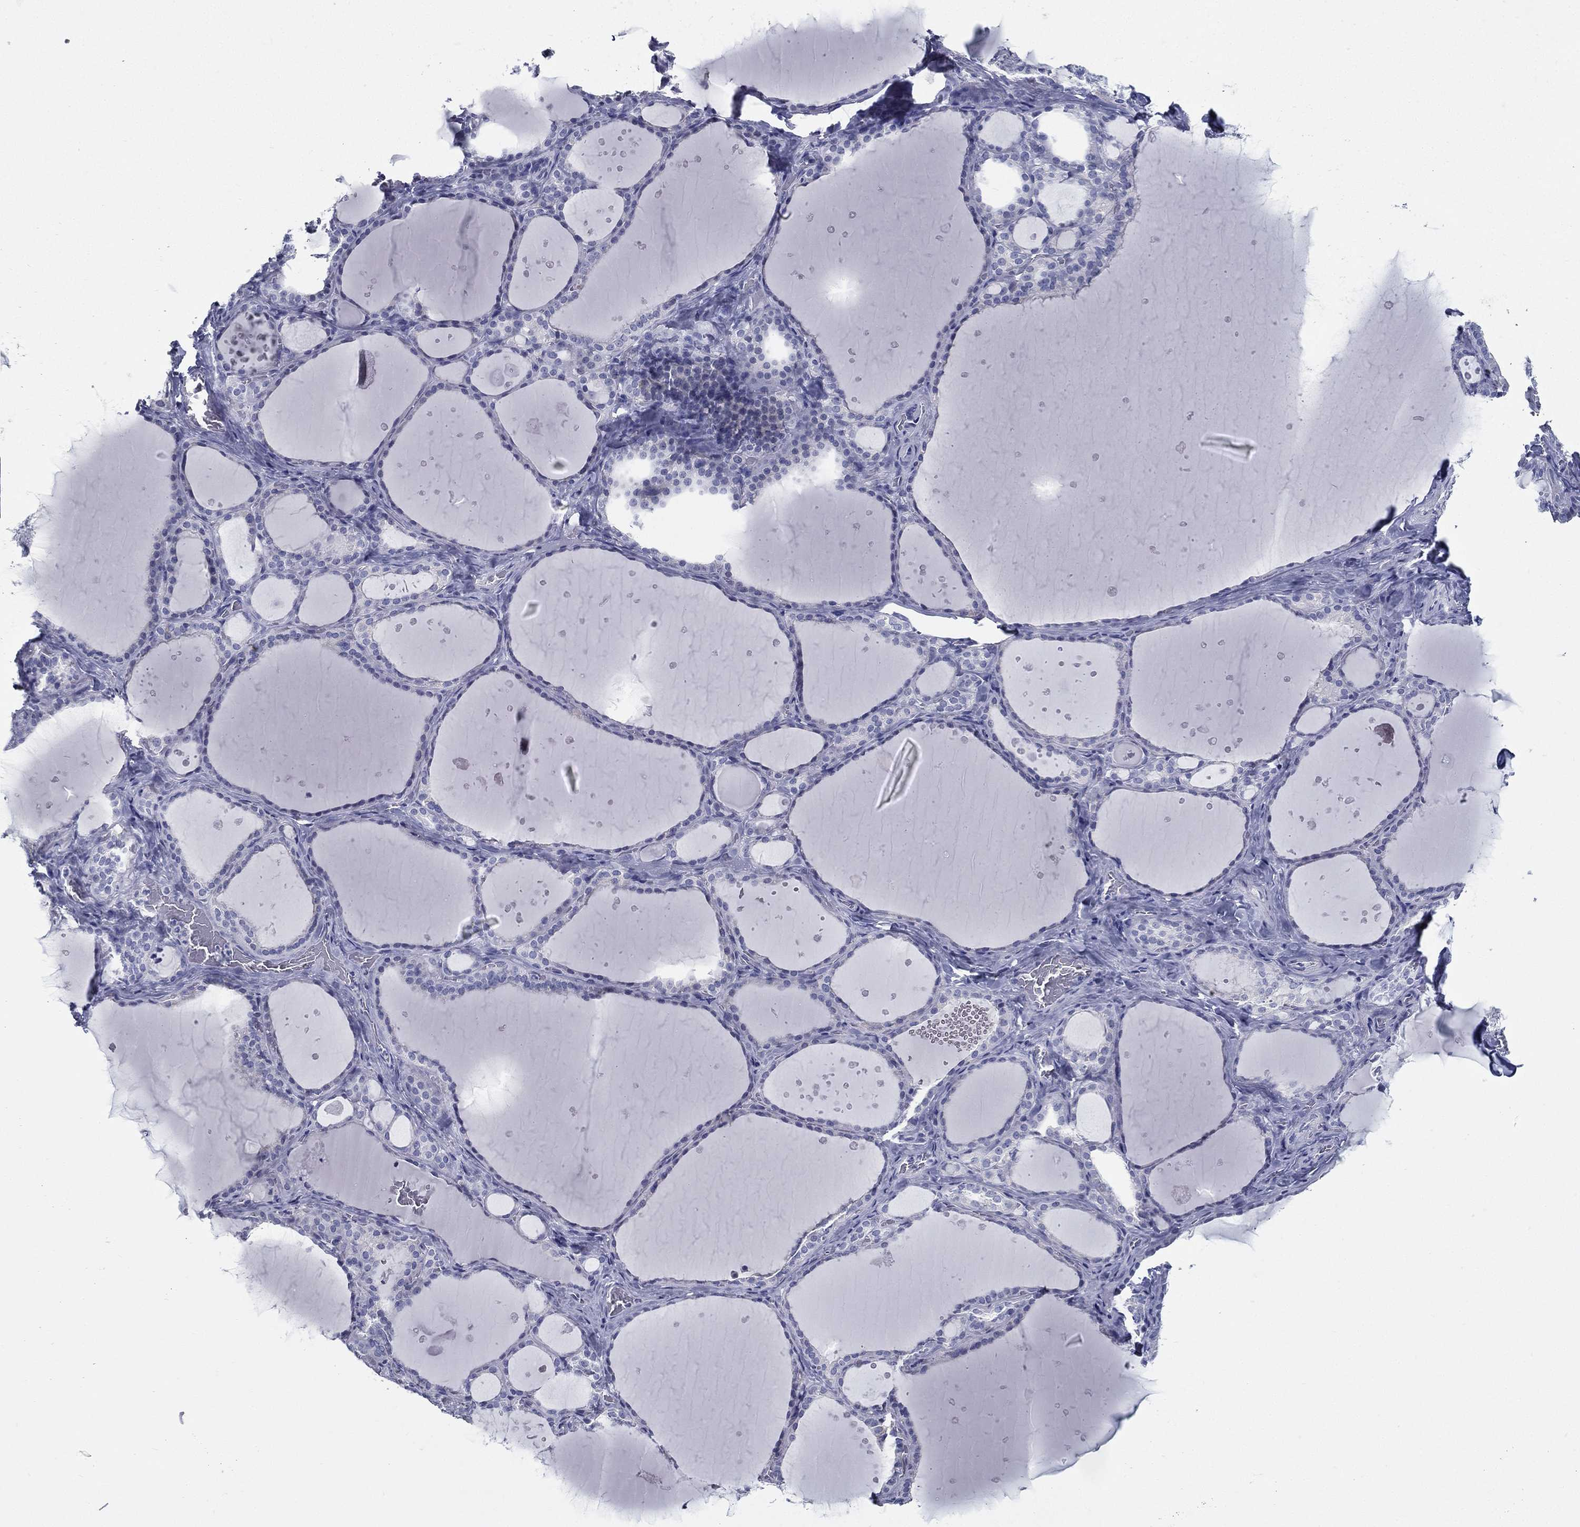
{"staining": {"intensity": "negative", "quantity": "none", "location": "none"}, "tissue": "thyroid gland", "cell_type": "Glandular cells", "image_type": "normal", "snomed": [{"axis": "morphology", "description": "Normal tissue, NOS"}, {"axis": "topography", "description": "Thyroid gland"}], "caption": "IHC histopathology image of normal thyroid gland: human thyroid gland stained with DAB (3,3'-diaminobenzidine) shows no significant protein expression in glandular cells.", "gene": "RSPH4A", "patient": {"sex": "male", "age": 63}}